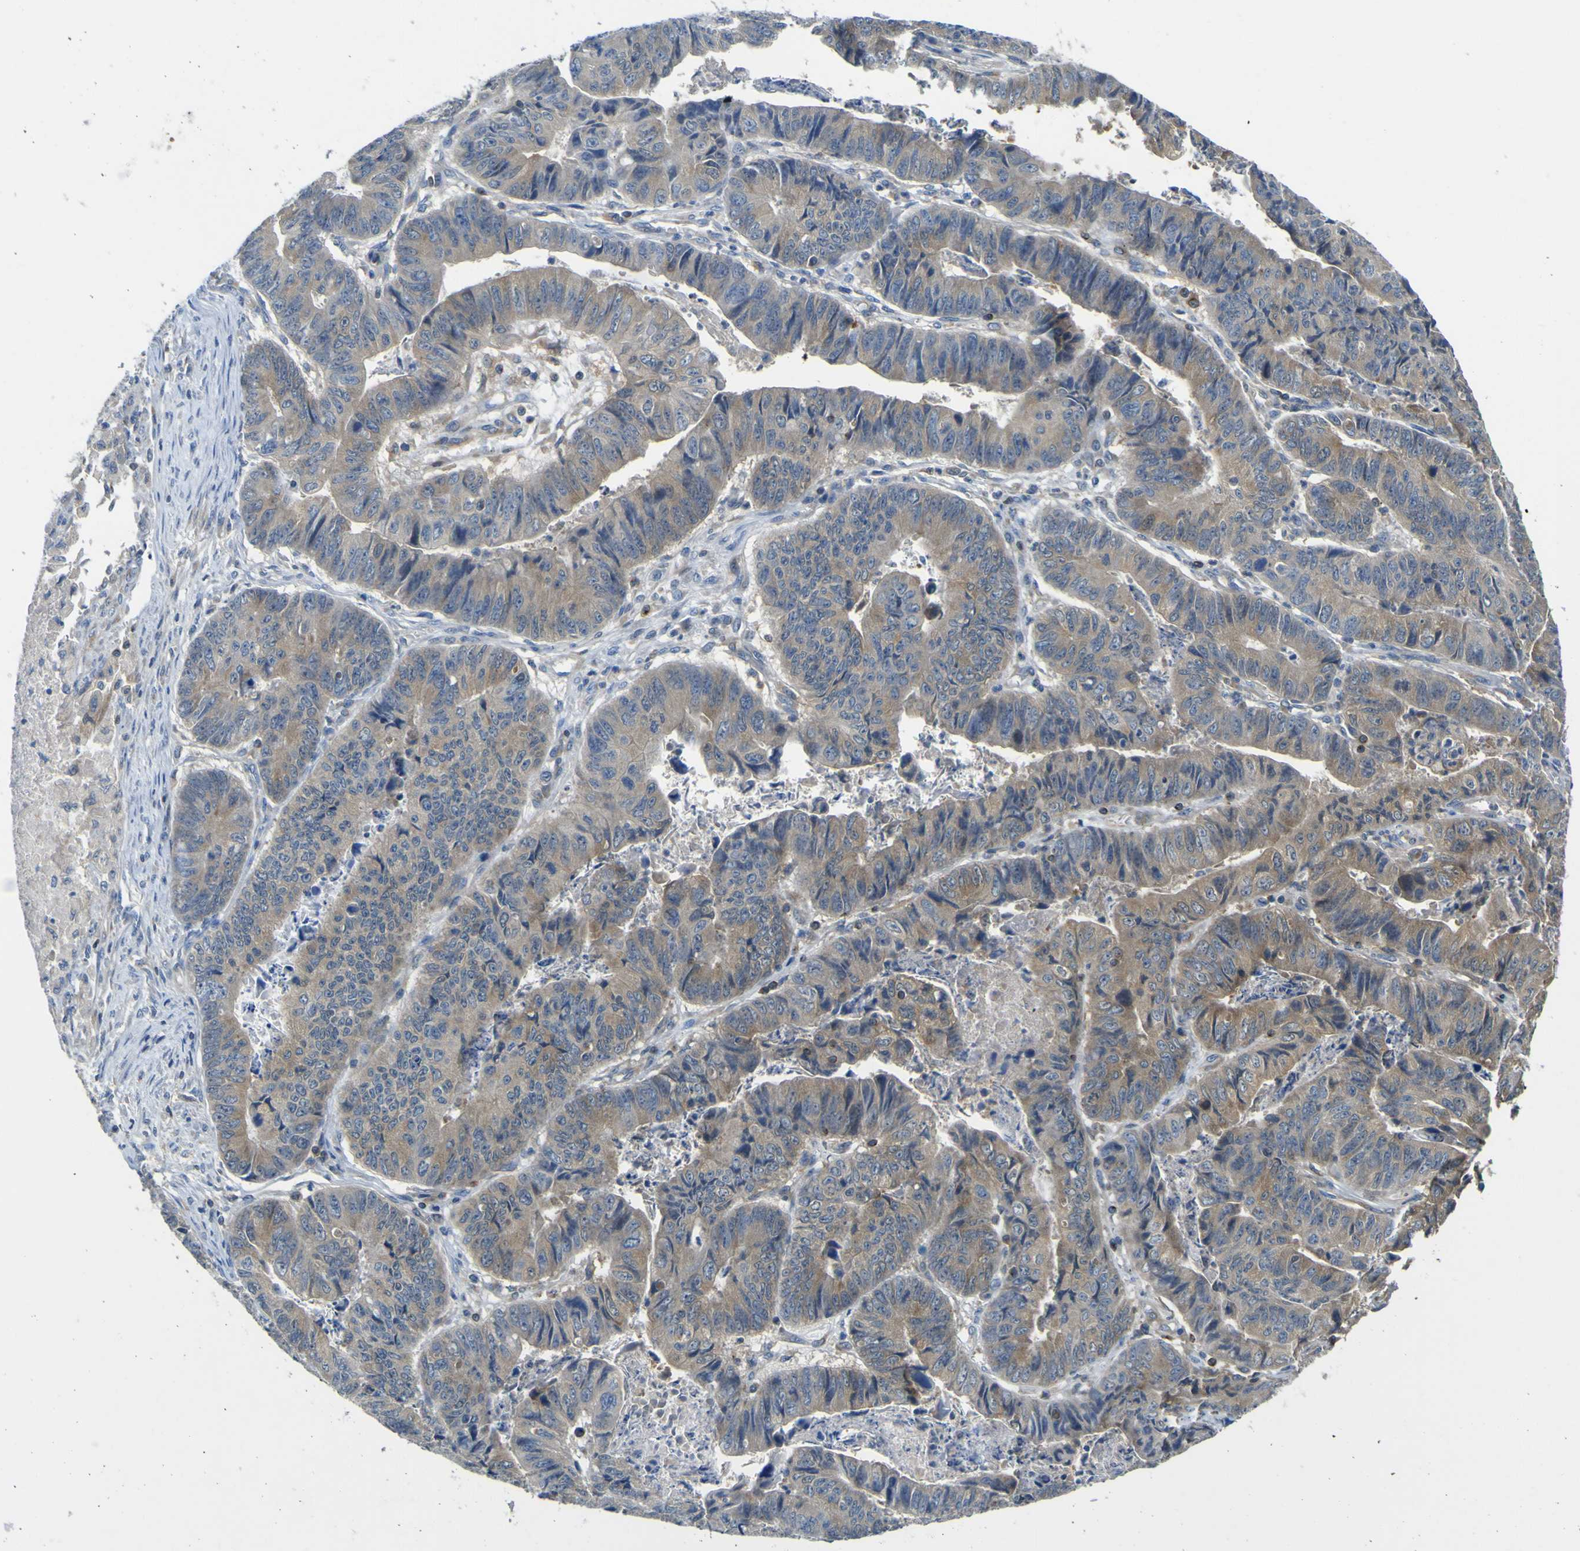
{"staining": {"intensity": "moderate", "quantity": ">75%", "location": "cytoplasmic/membranous"}, "tissue": "stomach cancer", "cell_type": "Tumor cells", "image_type": "cancer", "snomed": [{"axis": "morphology", "description": "Adenocarcinoma, NOS"}, {"axis": "topography", "description": "Stomach, lower"}], "caption": "Human stomach adenocarcinoma stained with a protein marker exhibits moderate staining in tumor cells.", "gene": "EML2", "patient": {"sex": "male", "age": 77}}